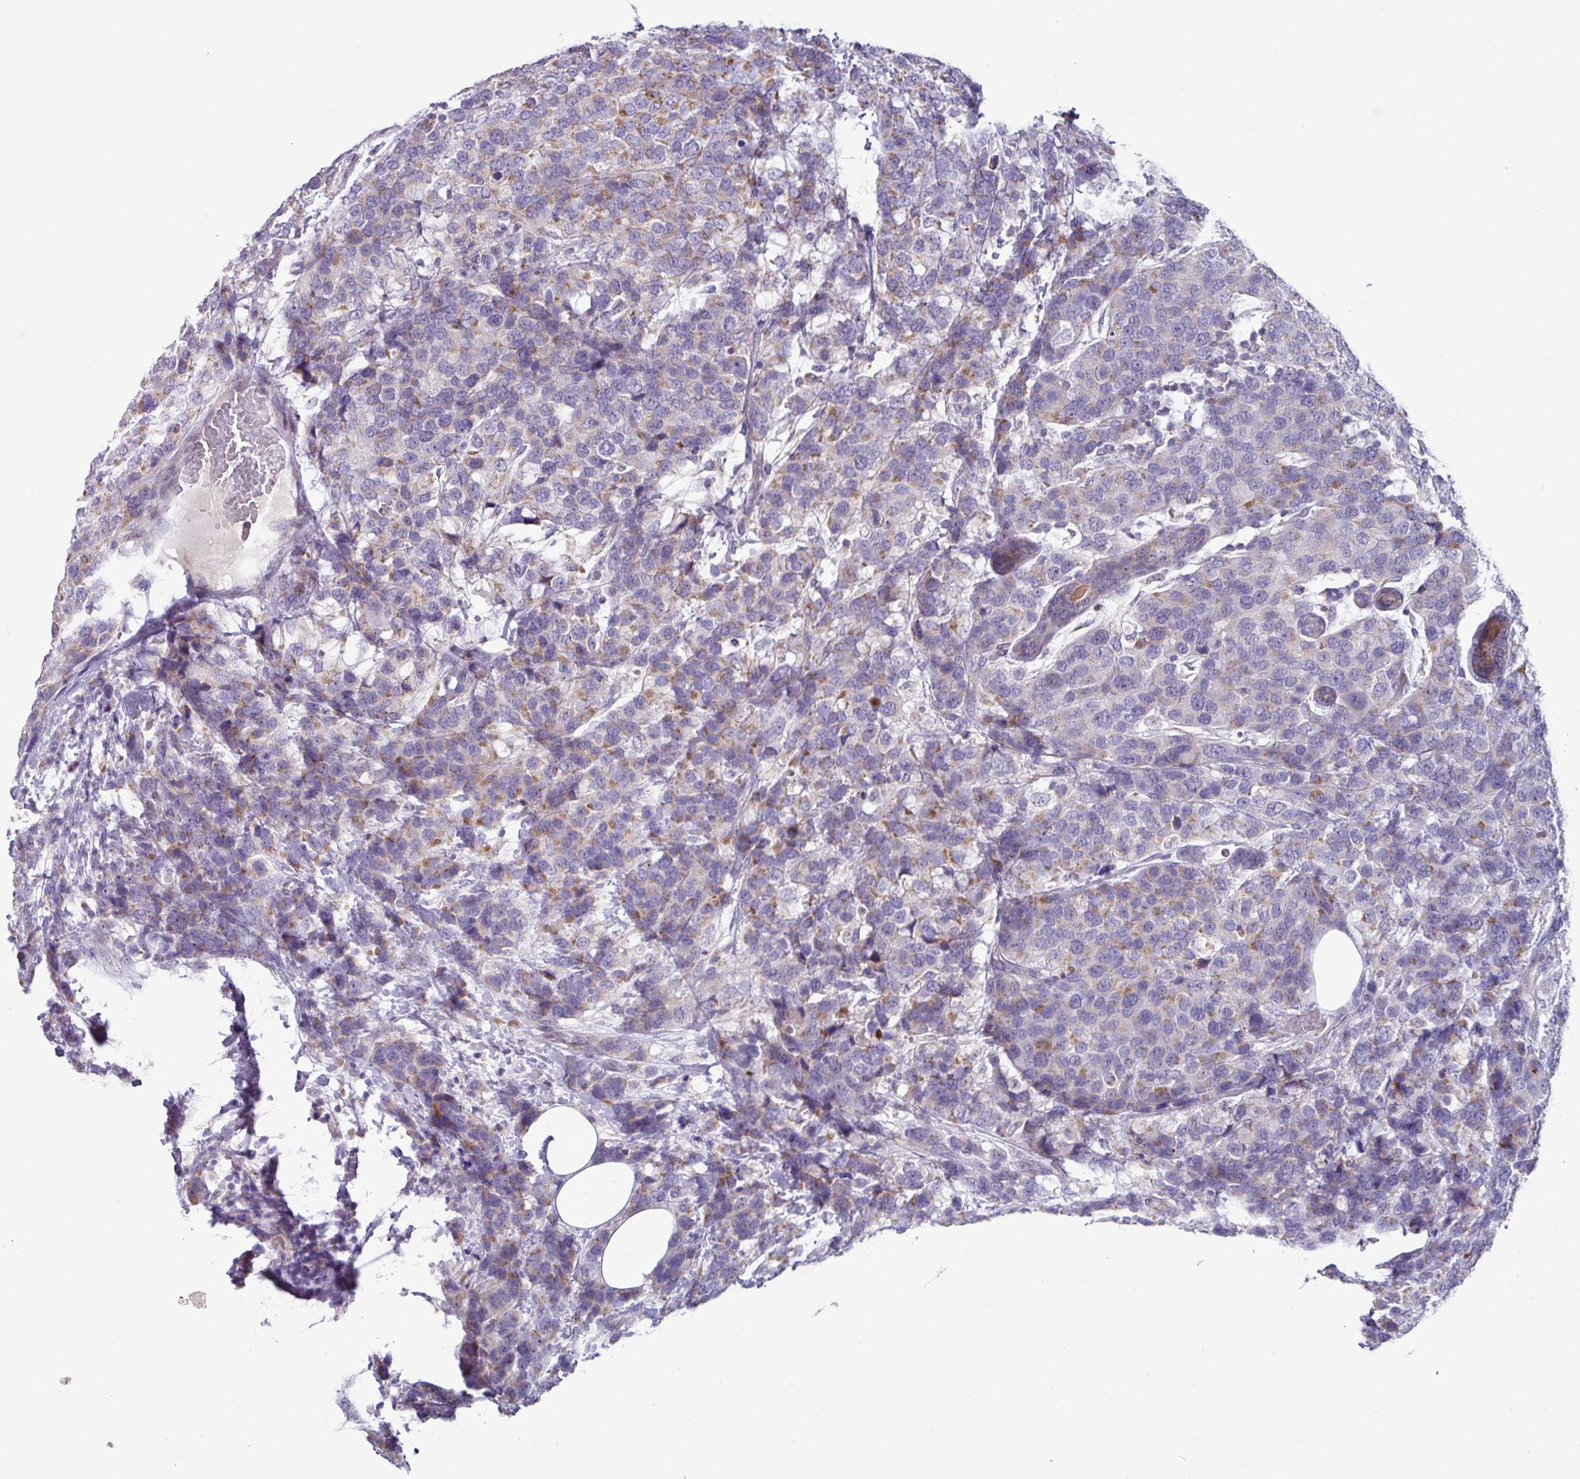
{"staining": {"intensity": "moderate", "quantity": "25%-75%", "location": "cytoplasmic/membranous"}, "tissue": "breast cancer", "cell_type": "Tumor cells", "image_type": "cancer", "snomed": [{"axis": "morphology", "description": "Lobular carcinoma"}, {"axis": "topography", "description": "Breast"}], "caption": "IHC of breast lobular carcinoma demonstrates medium levels of moderate cytoplasmic/membranous expression in about 25%-75% of tumor cells.", "gene": "MT-ND4", "patient": {"sex": "female", "age": 59}}